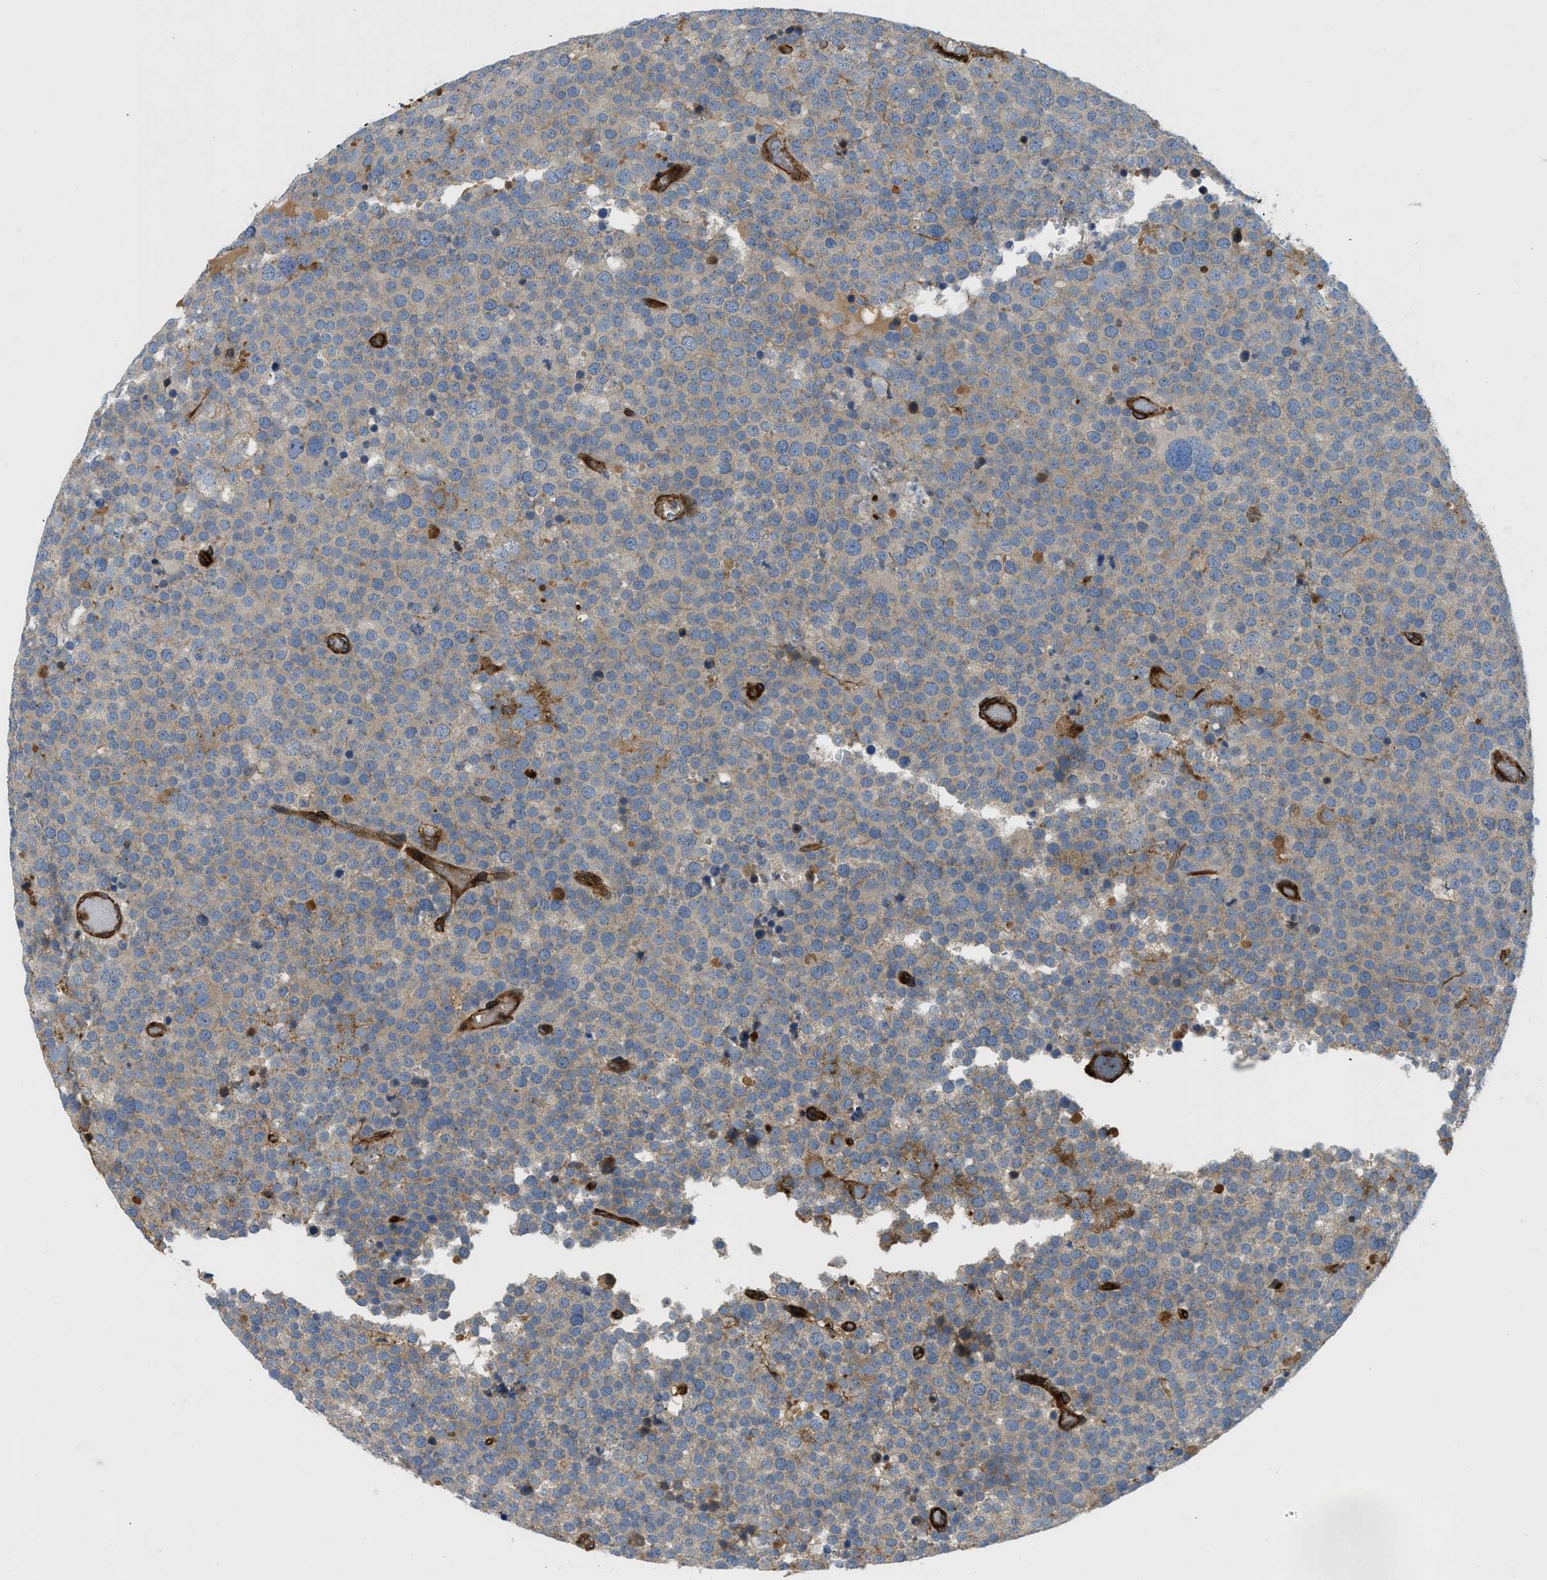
{"staining": {"intensity": "moderate", "quantity": "25%-75%", "location": "cytoplasmic/membranous"}, "tissue": "testis cancer", "cell_type": "Tumor cells", "image_type": "cancer", "snomed": [{"axis": "morphology", "description": "Normal tissue, NOS"}, {"axis": "morphology", "description": "Seminoma, NOS"}, {"axis": "topography", "description": "Testis"}], "caption": "Immunohistochemical staining of human seminoma (testis) demonstrates medium levels of moderate cytoplasmic/membranous protein positivity in approximately 25%-75% of tumor cells. (Brightfield microscopy of DAB IHC at high magnification).", "gene": "NYNRIN", "patient": {"sex": "male", "age": 71}}